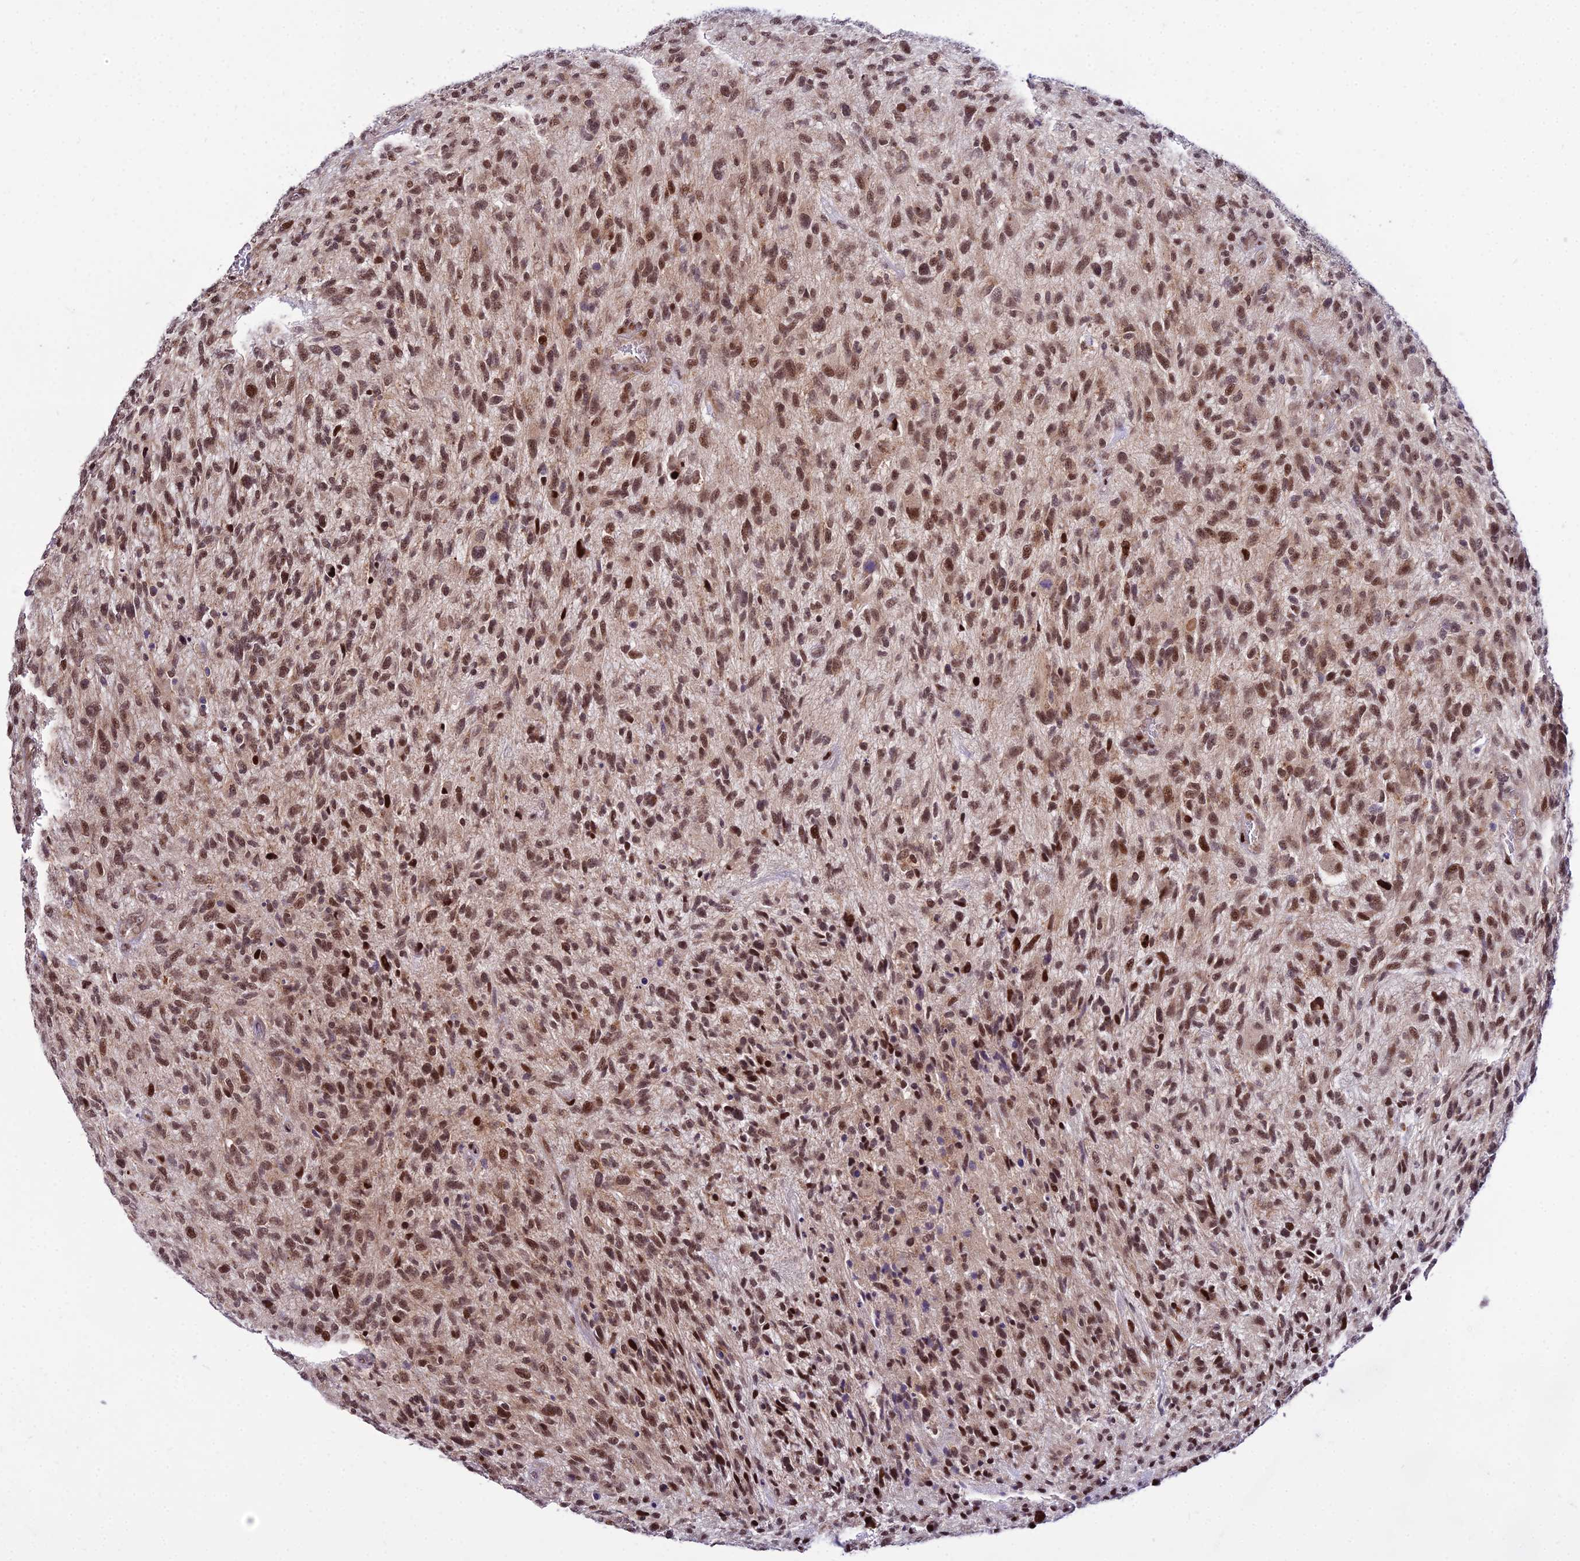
{"staining": {"intensity": "moderate", "quantity": ">75%", "location": "nuclear"}, "tissue": "glioma", "cell_type": "Tumor cells", "image_type": "cancer", "snomed": [{"axis": "morphology", "description": "Glioma, malignant, High grade"}, {"axis": "topography", "description": "Brain"}], "caption": "The histopathology image shows staining of malignant glioma (high-grade), revealing moderate nuclear protein expression (brown color) within tumor cells.", "gene": "CIB3", "patient": {"sex": "male", "age": 47}}